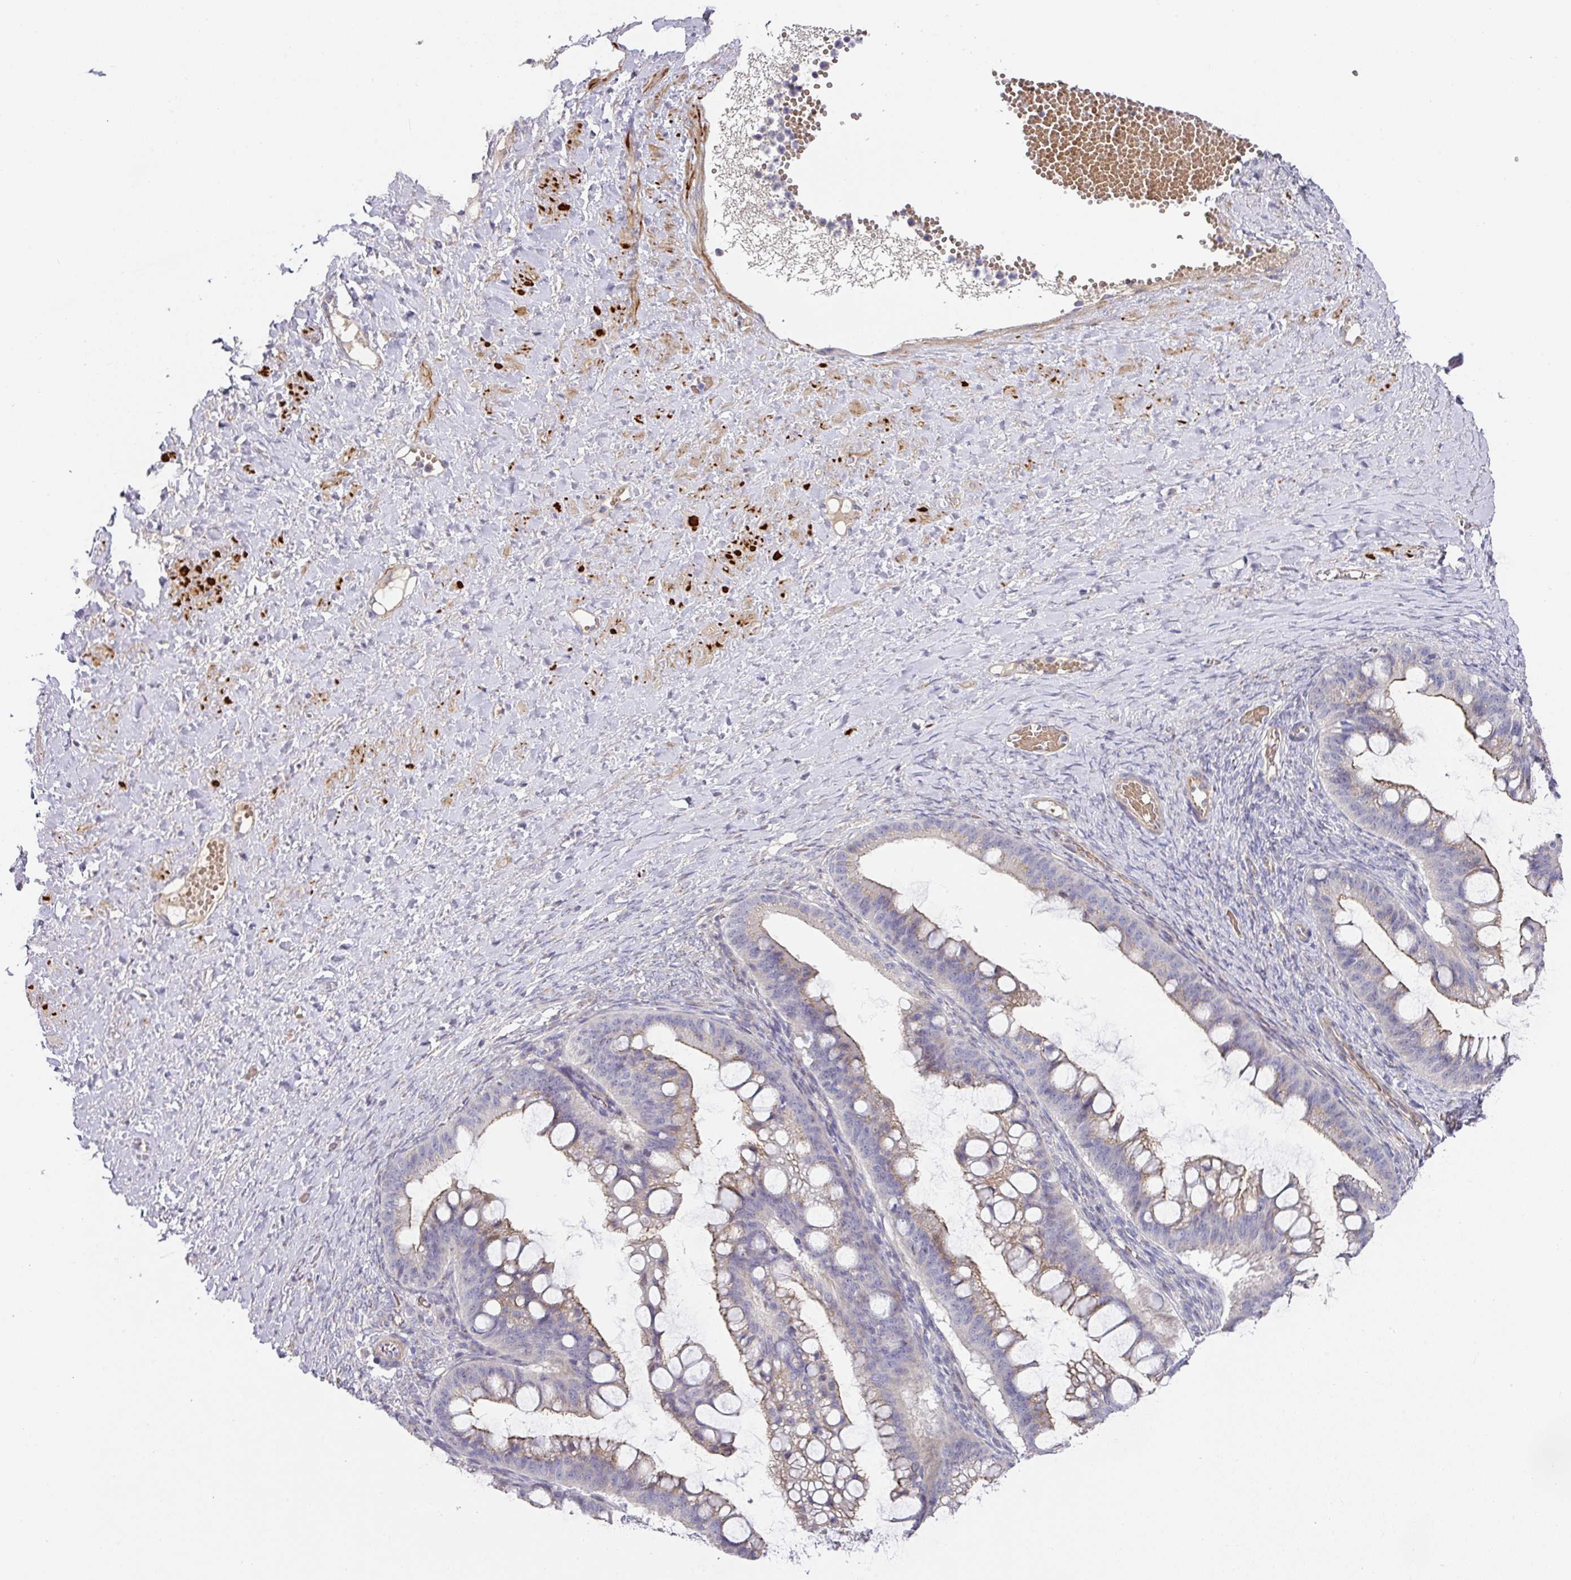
{"staining": {"intensity": "negative", "quantity": "none", "location": "none"}, "tissue": "ovarian cancer", "cell_type": "Tumor cells", "image_type": "cancer", "snomed": [{"axis": "morphology", "description": "Cystadenocarcinoma, mucinous, NOS"}, {"axis": "topography", "description": "Ovary"}], "caption": "High magnification brightfield microscopy of ovarian cancer (mucinous cystadenocarcinoma) stained with DAB (brown) and counterstained with hematoxylin (blue): tumor cells show no significant staining. The staining was performed using DAB to visualize the protein expression in brown, while the nuclei were stained in blue with hematoxylin (Magnification: 20x).", "gene": "TARM1", "patient": {"sex": "female", "age": 73}}